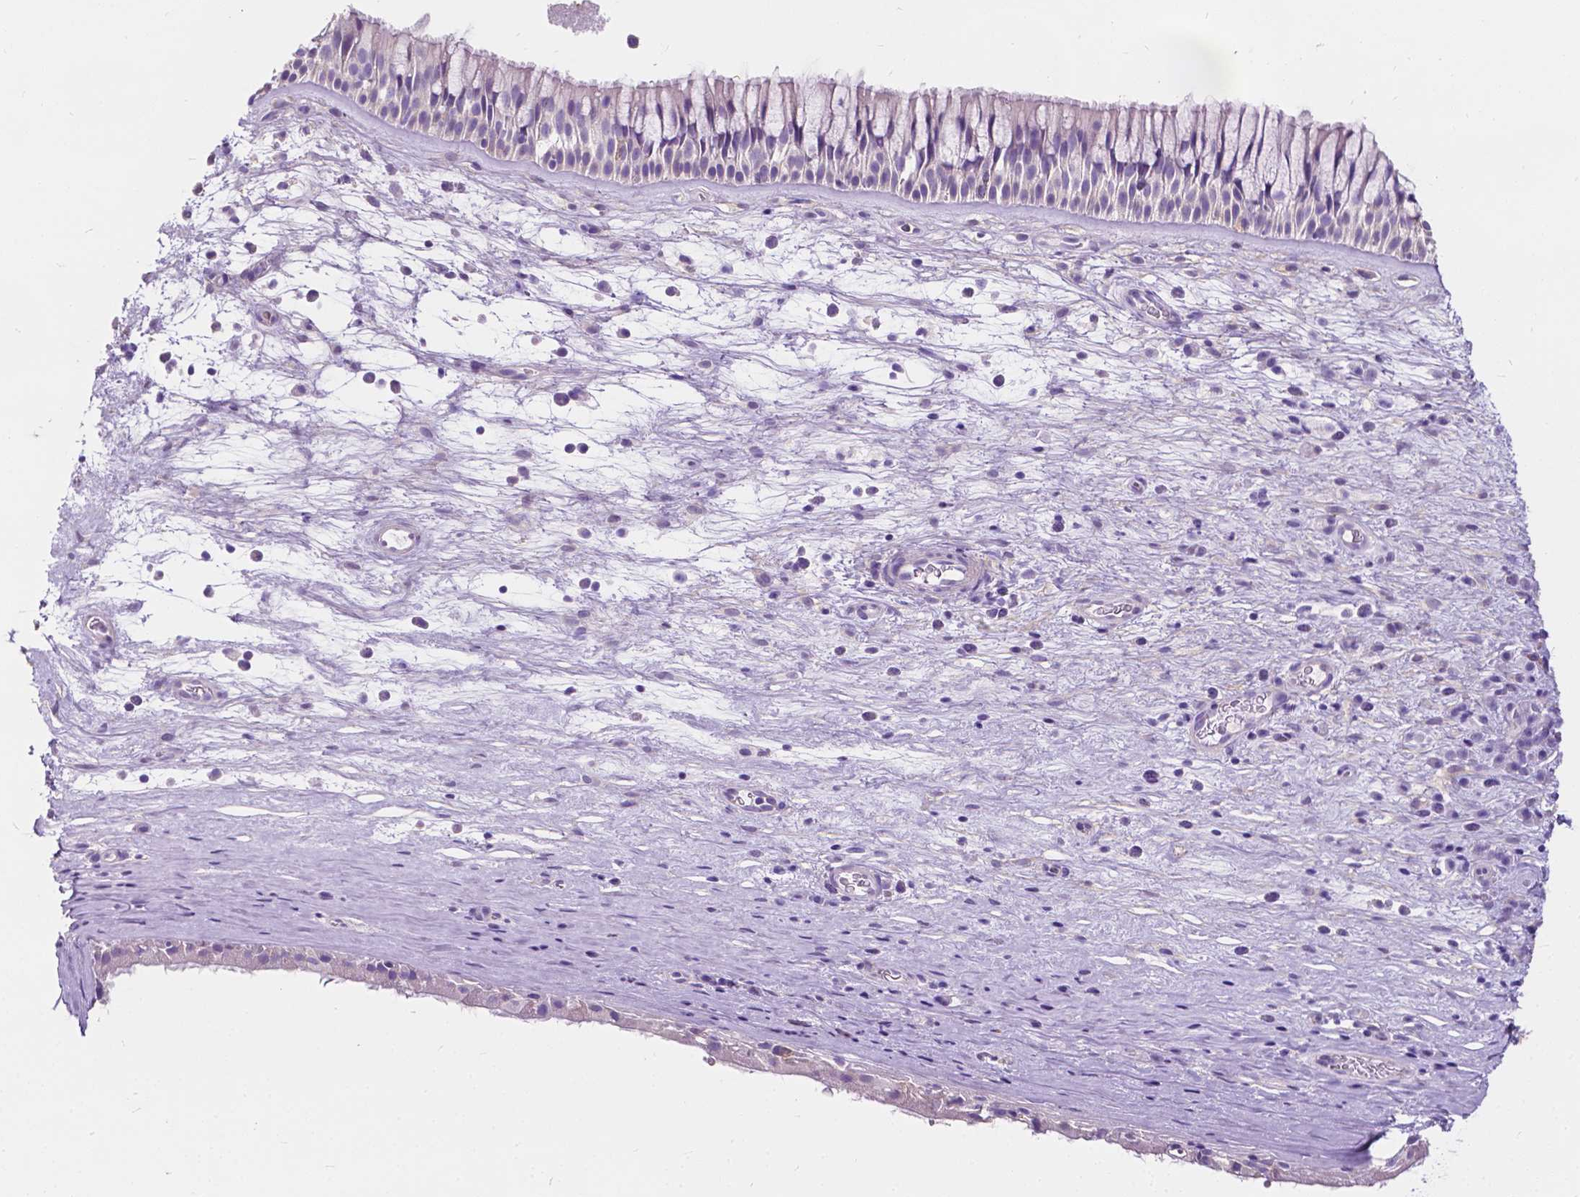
{"staining": {"intensity": "negative", "quantity": "none", "location": "none"}, "tissue": "nasopharynx", "cell_type": "Respiratory epithelial cells", "image_type": "normal", "snomed": [{"axis": "morphology", "description": "Normal tissue, NOS"}, {"axis": "topography", "description": "Nasopharynx"}], "caption": "Nasopharynx was stained to show a protein in brown. There is no significant positivity in respiratory epithelial cells. (DAB immunohistochemistry (IHC) with hematoxylin counter stain).", "gene": "GNAO1", "patient": {"sex": "male", "age": 74}}